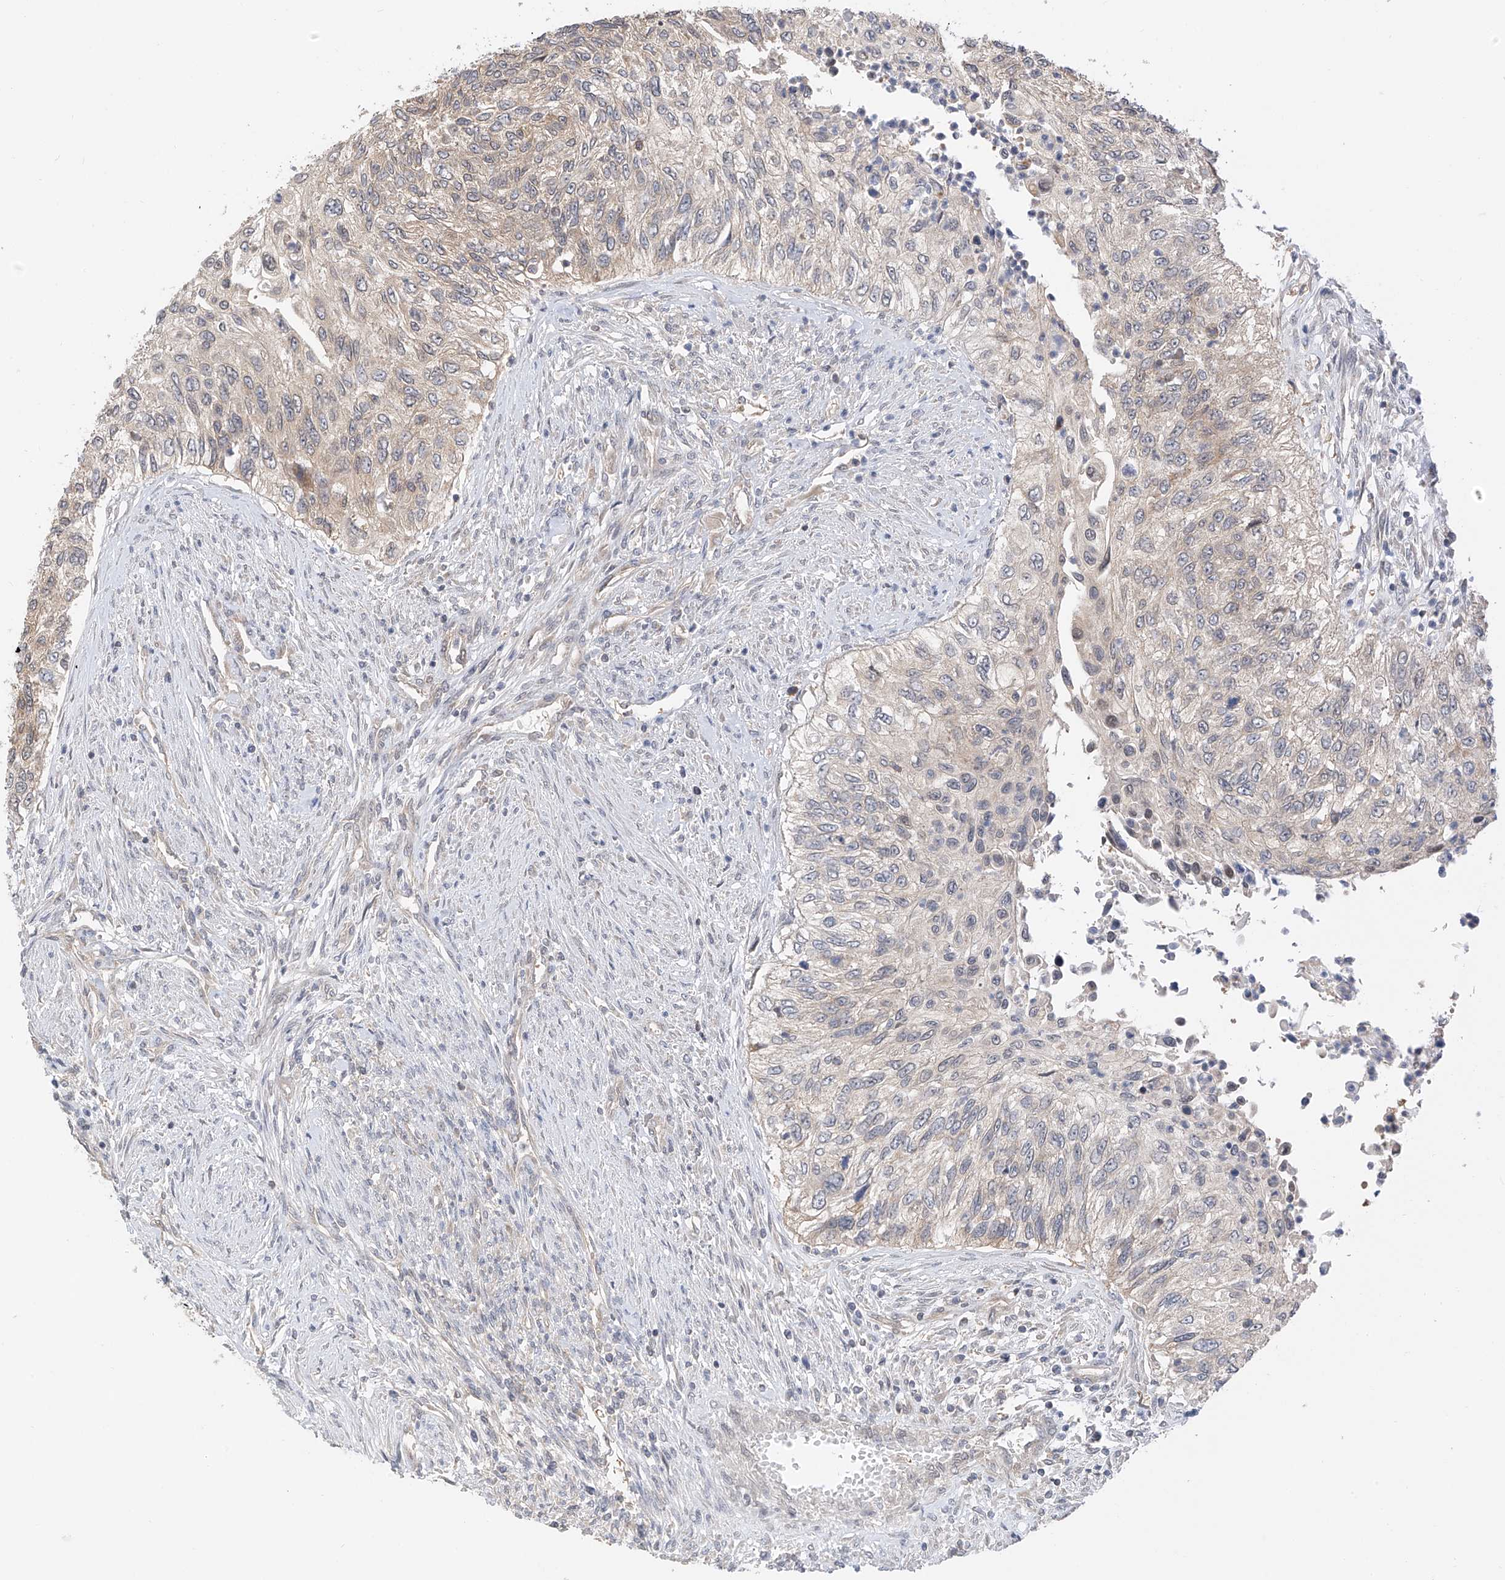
{"staining": {"intensity": "weak", "quantity": ">75%", "location": "cytoplasmic/membranous"}, "tissue": "urothelial cancer", "cell_type": "Tumor cells", "image_type": "cancer", "snomed": [{"axis": "morphology", "description": "Urothelial carcinoma, High grade"}, {"axis": "topography", "description": "Urinary bladder"}], "caption": "The immunohistochemical stain shows weak cytoplasmic/membranous staining in tumor cells of urothelial cancer tissue.", "gene": "PPA2", "patient": {"sex": "female", "age": 60}}